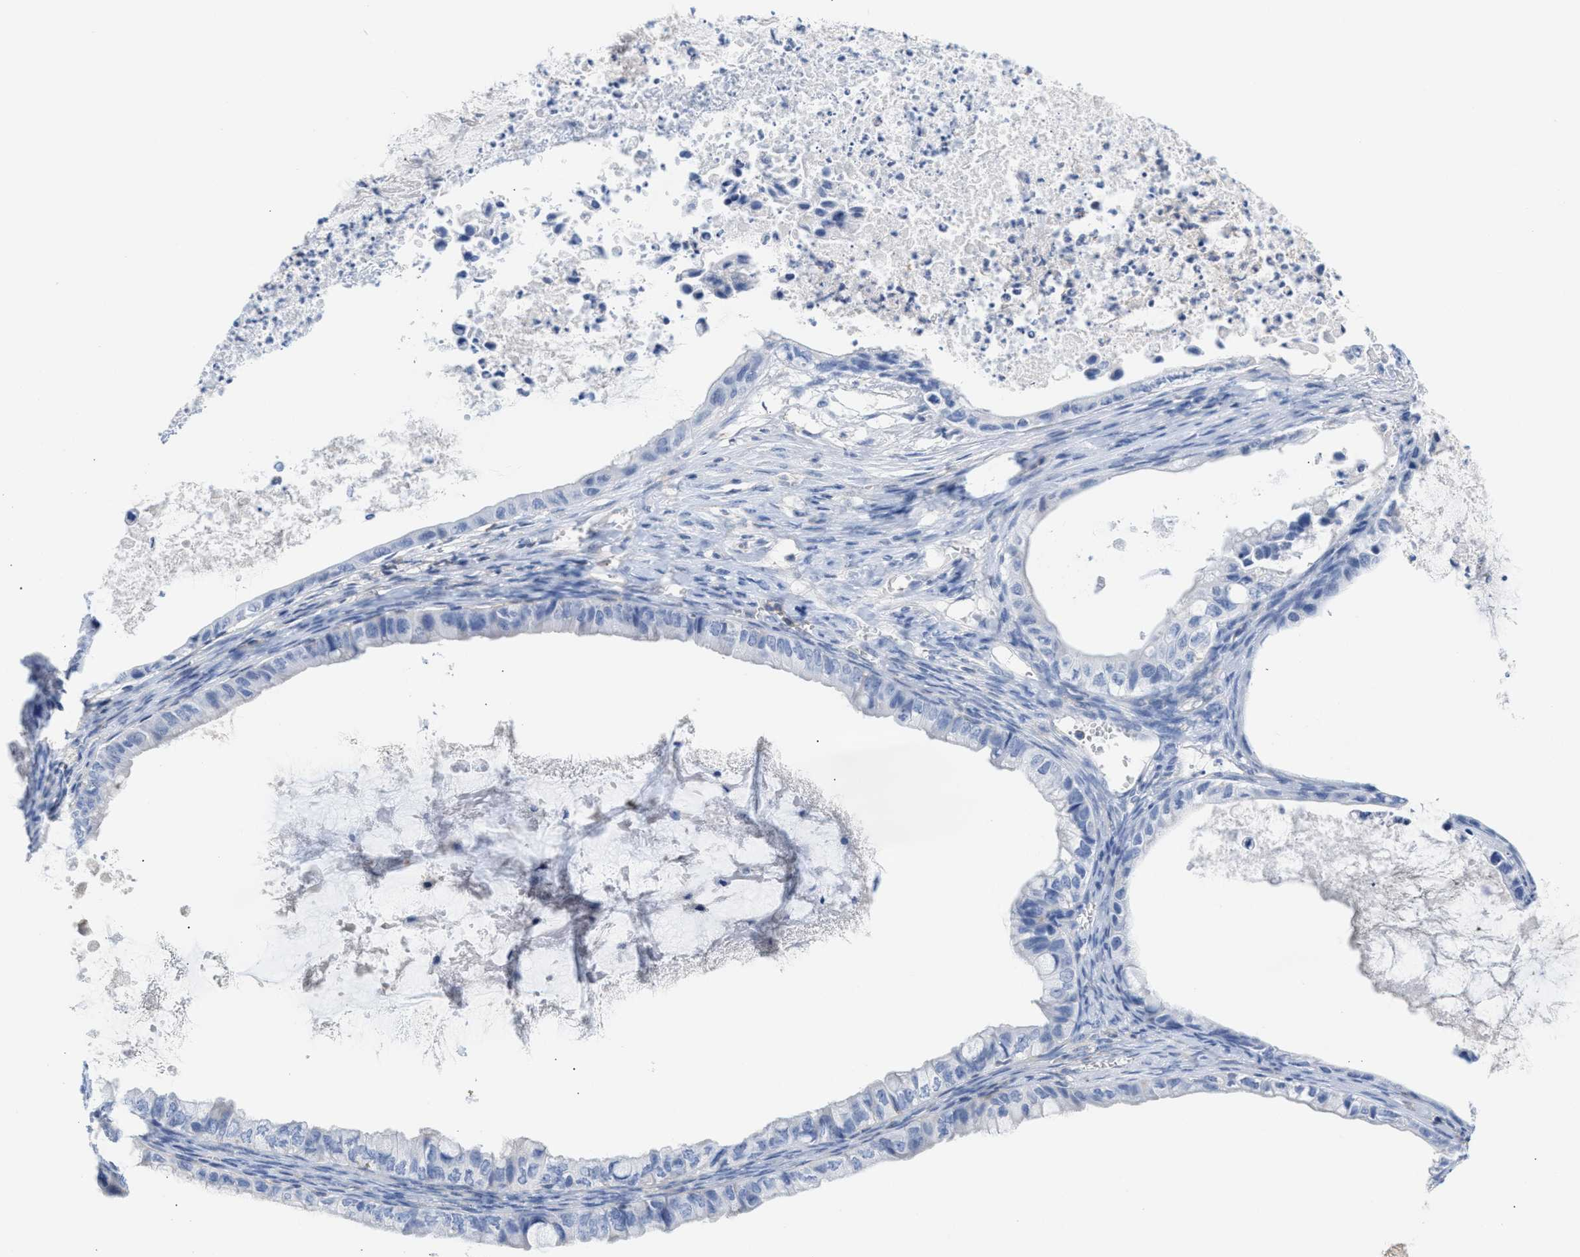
{"staining": {"intensity": "negative", "quantity": "none", "location": "none"}, "tissue": "ovarian cancer", "cell_type": "Tumor cells", "image_type": "cancer", "snomed": [{"axis": "morphology", "description": "Cystadenocarcinoma, mucinous, NOS"}, {"axis": "topography", "description": "Ovary"}], "caption": "IHC micrograph of neoplastic tissue: mucinous cystadenocarcinoma (ovarian) stained with DAB (3,3'-diaminobenzidine) demonstrates no significant protein expression in tumor cells.", "gene": "IL16", "patient": {"sex": "female", "age": 80}}